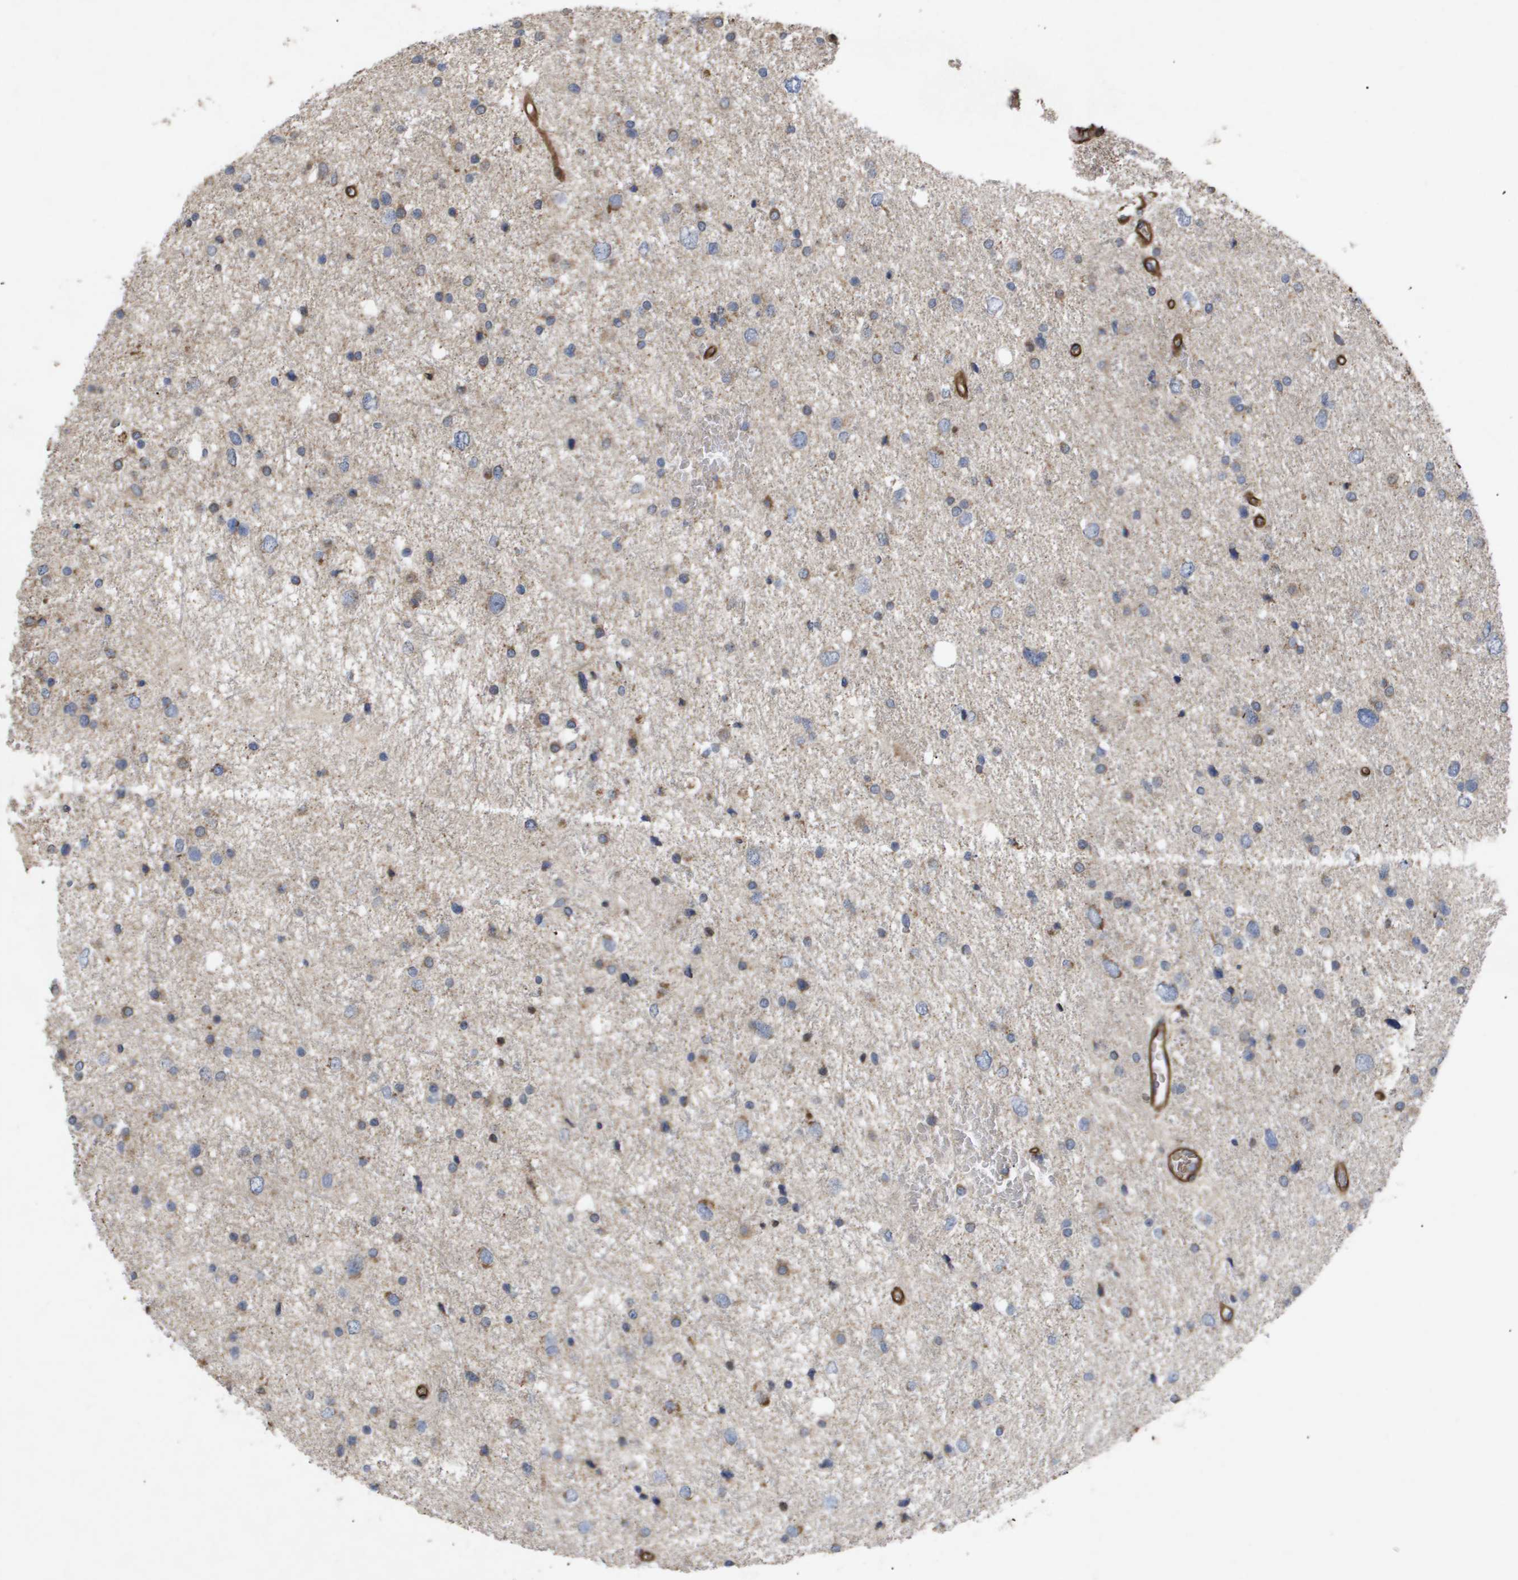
{"staining": {"intensity": "moderate", "quantity": "<25%", "location": "cytoplasmic/membranous"}, "tissue": "glioma", "cell_type": "Tumor cells", "image_type": "cancer", "snomed": [{"axis": "morphology", "description": "Glioma, malignant, Low grade"}, {"axis": "topography", "description": "Brain"}], "caption": "Protein staining demonstrates moderate cytoplasmic/membranous staining in approximately <25% of tumor cells in malignant glioma (low-grade). The protein of interest is shown in brown color, while the nuclei are stained blue.", "gene": "TNS1", "patient": {"sex": "female", "age": 37}}